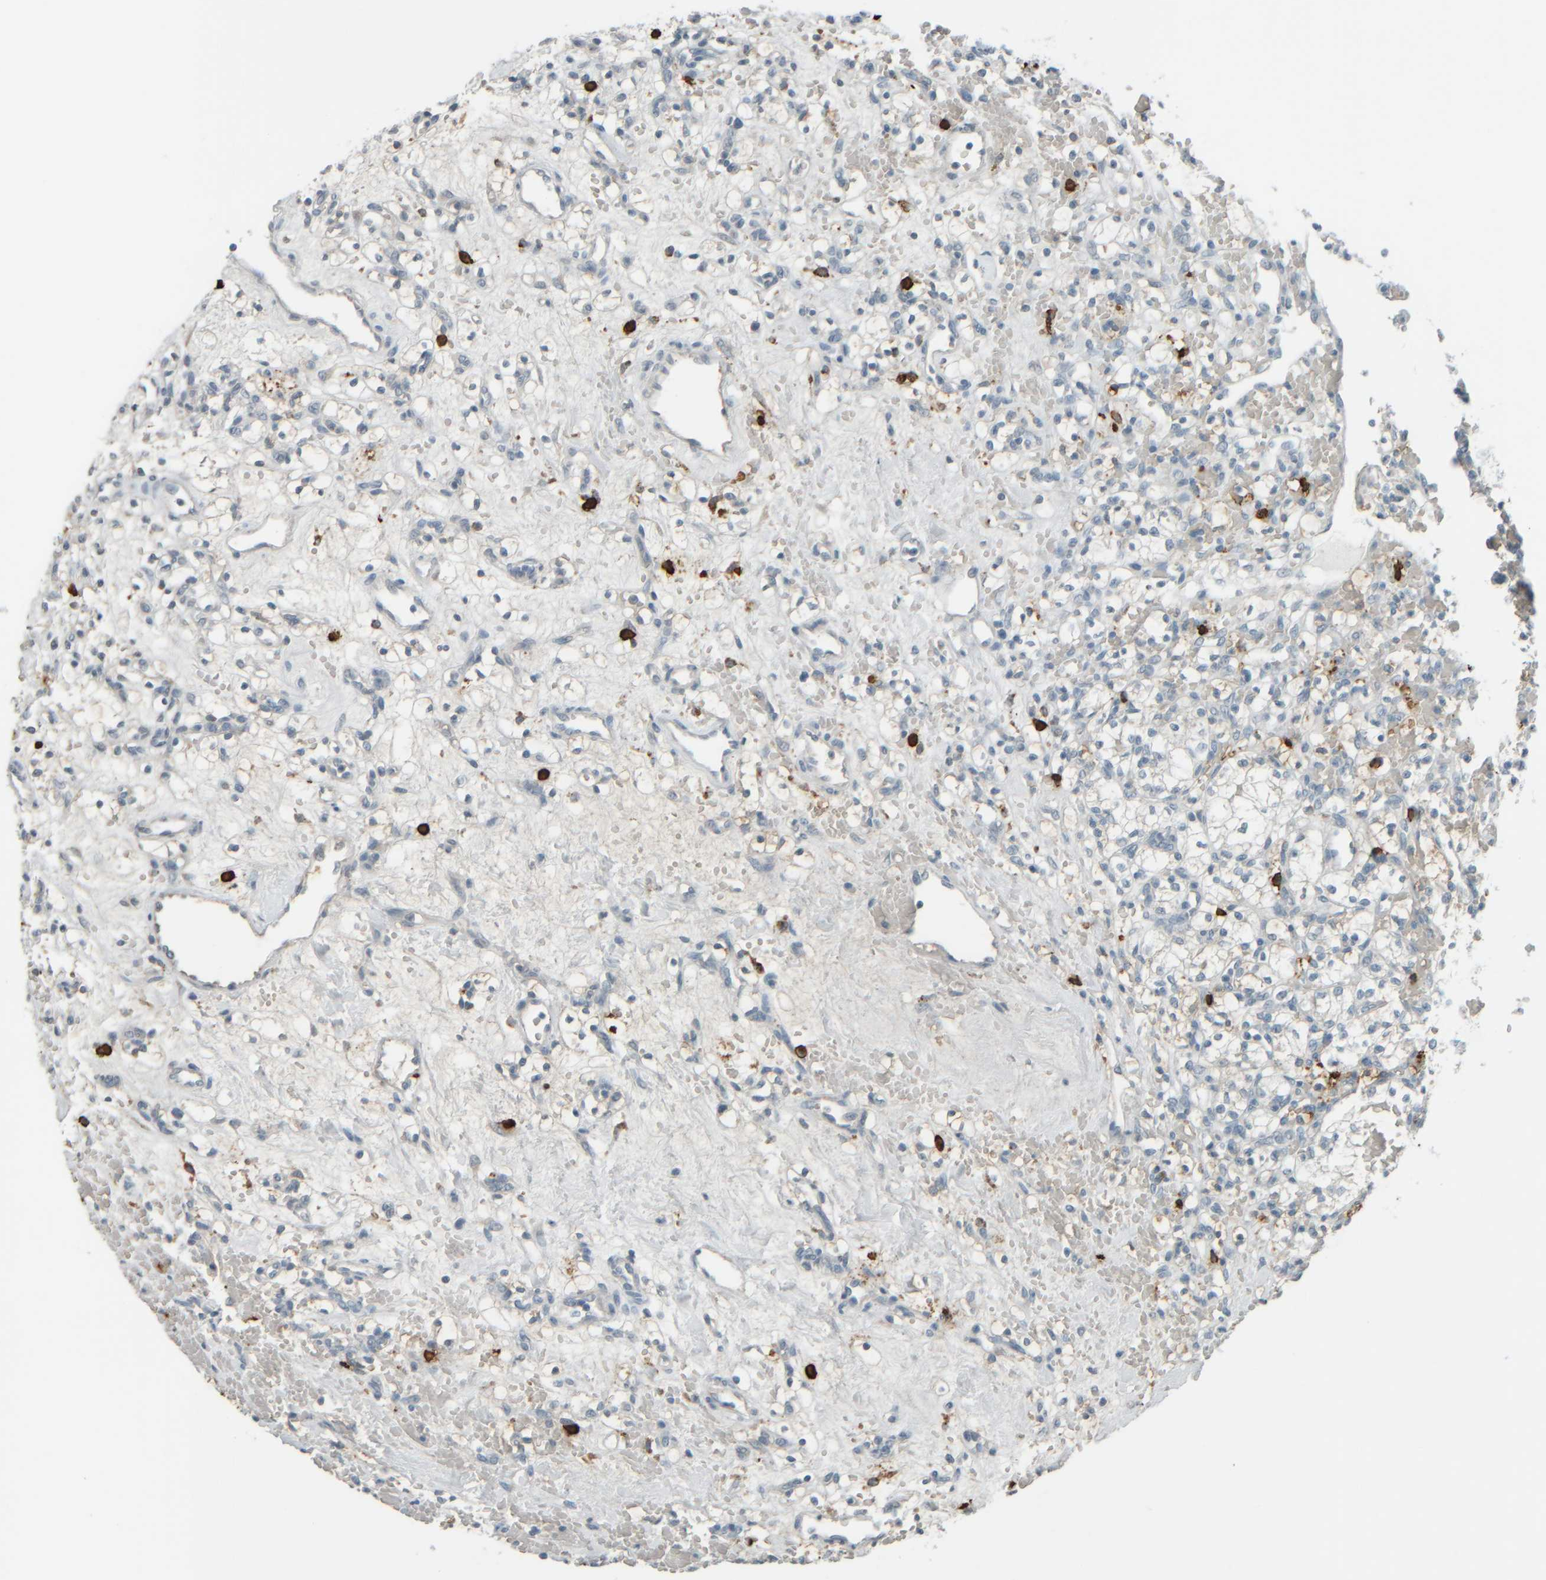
{"staining": {"intensity": "negative", "quantity": "none", "location": "none"}, "tissue": "renal cancer", "cell_type": "Tumor cells", "image_type": "cancer", "snomed": [{"axis": "morphology", "description": "Adenocarcinoma, NOS"}, {"axis": "topography", "description": "Kidney"}], "caption": "Renal cancer (adenocarcinoma) was stained to show a protein in brown. There is no significant expression in tumor cells. (Brightfield microscopy of DAB IHC at high magnification).", "gene": "TPSAB1", "patient": {"sex": "female", "age": 60}}